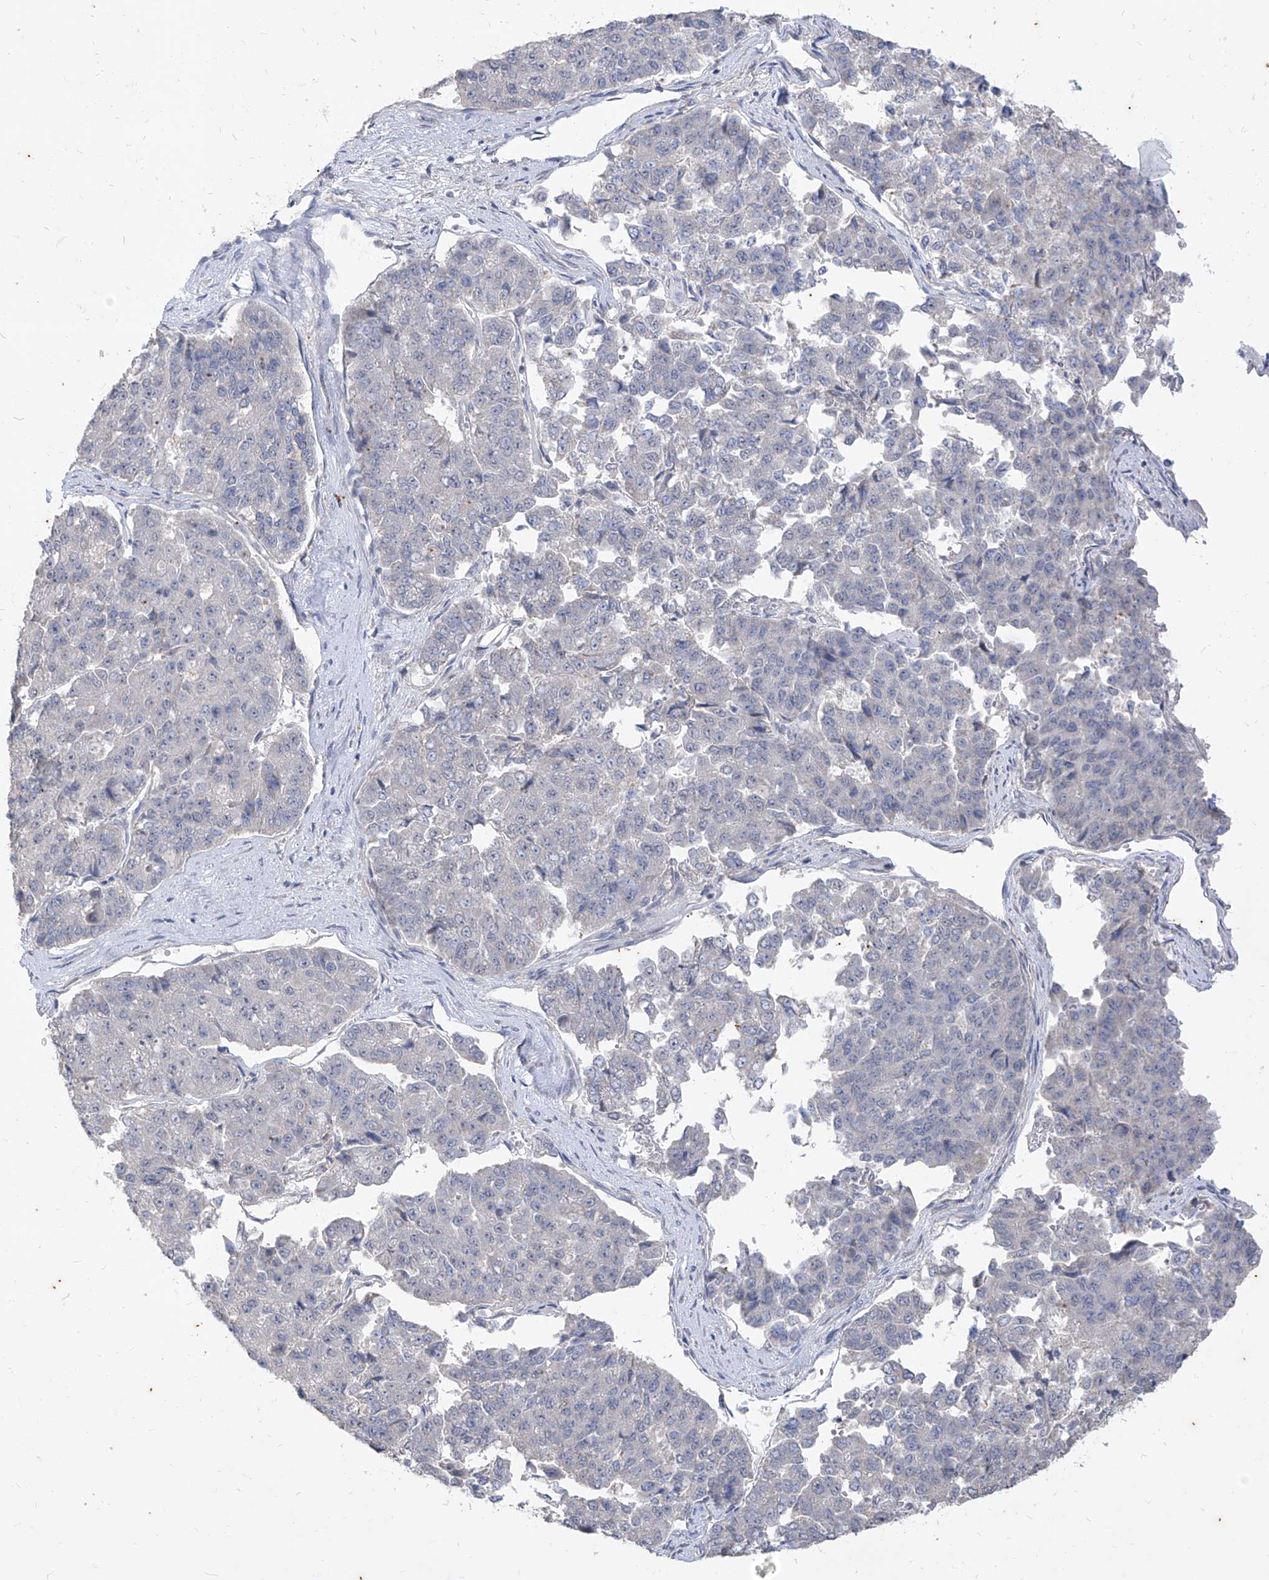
{"staining": {"intensity": "negative", "quantity": "none", "location": "none"}, "tissue": "pancreatic cancer", "cell_type": "Tumor cells", "image_type": "cancer", "snomed": [{"axis": "morphology", "description": "Adenocarcinoma, NOS"}, {"axis": "topography", "description": "Pancreas"}], "caption": "IHC photomicrograph of neoplastic tissue: pancreatic adenocarcinoma stained with DAB reveals no significant protein expression in tumor cells.", "gene": "PHF20L1", "patient": {"sex": "male", "age": 50}}